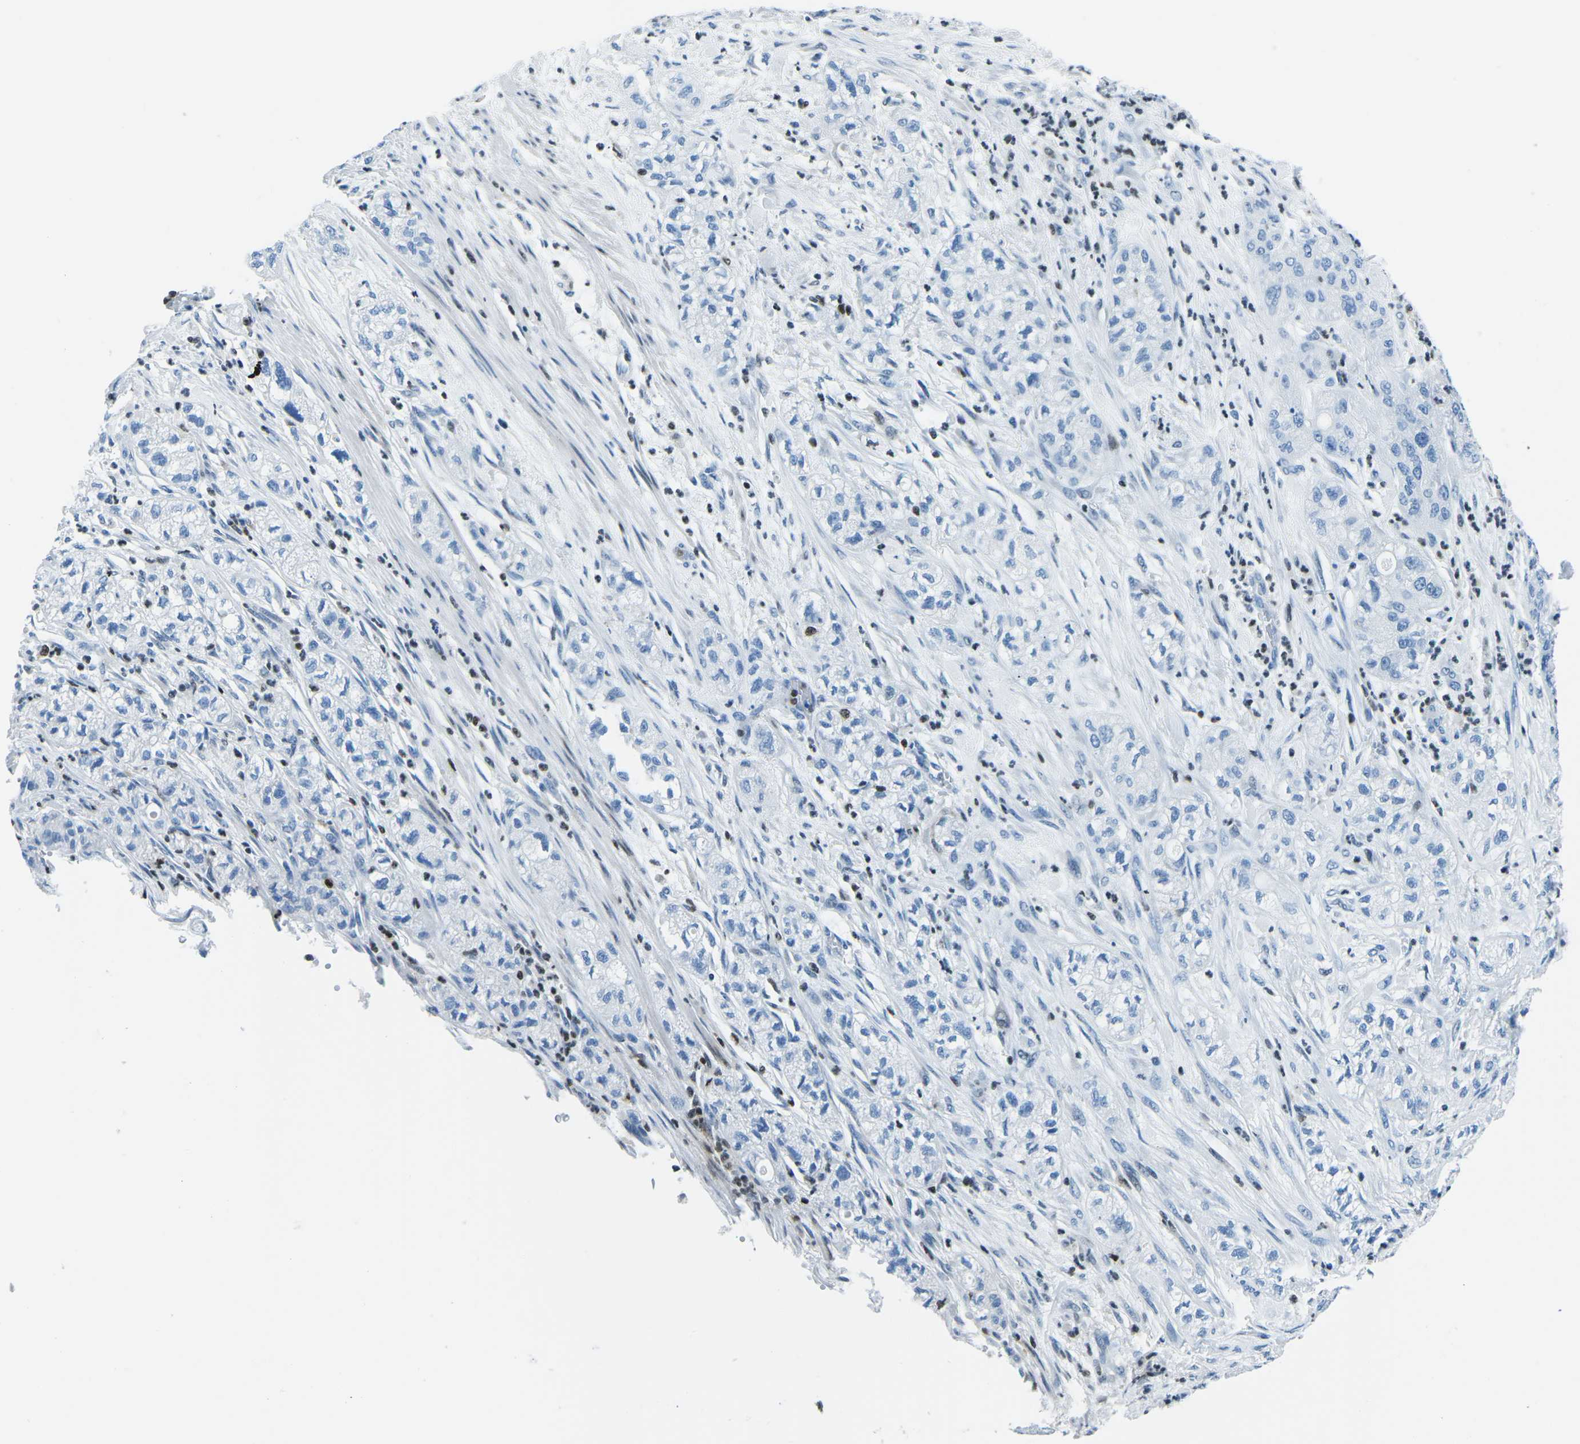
{"staining": {"intensity": "negative", "quantity": "none", "location": "none"}, "tissue": "pancreatic cancer", "cell_type": "Tumor cells", "image_type": "cancer", "snomed": [{"axis": "morphology", "description": "Adenocarcinoma, NOS"}, {"axis": "topography", "description": "Pancreas"}], "caption": "An immunohistochemistry (IHC) image of adenocarcinoma (pancreatic) is shown. There is no staining in tumor cells of adenocarcinoma (pancreatic).", "gene": "CELF2", "patient": {"sex": "female", "age": 78}}